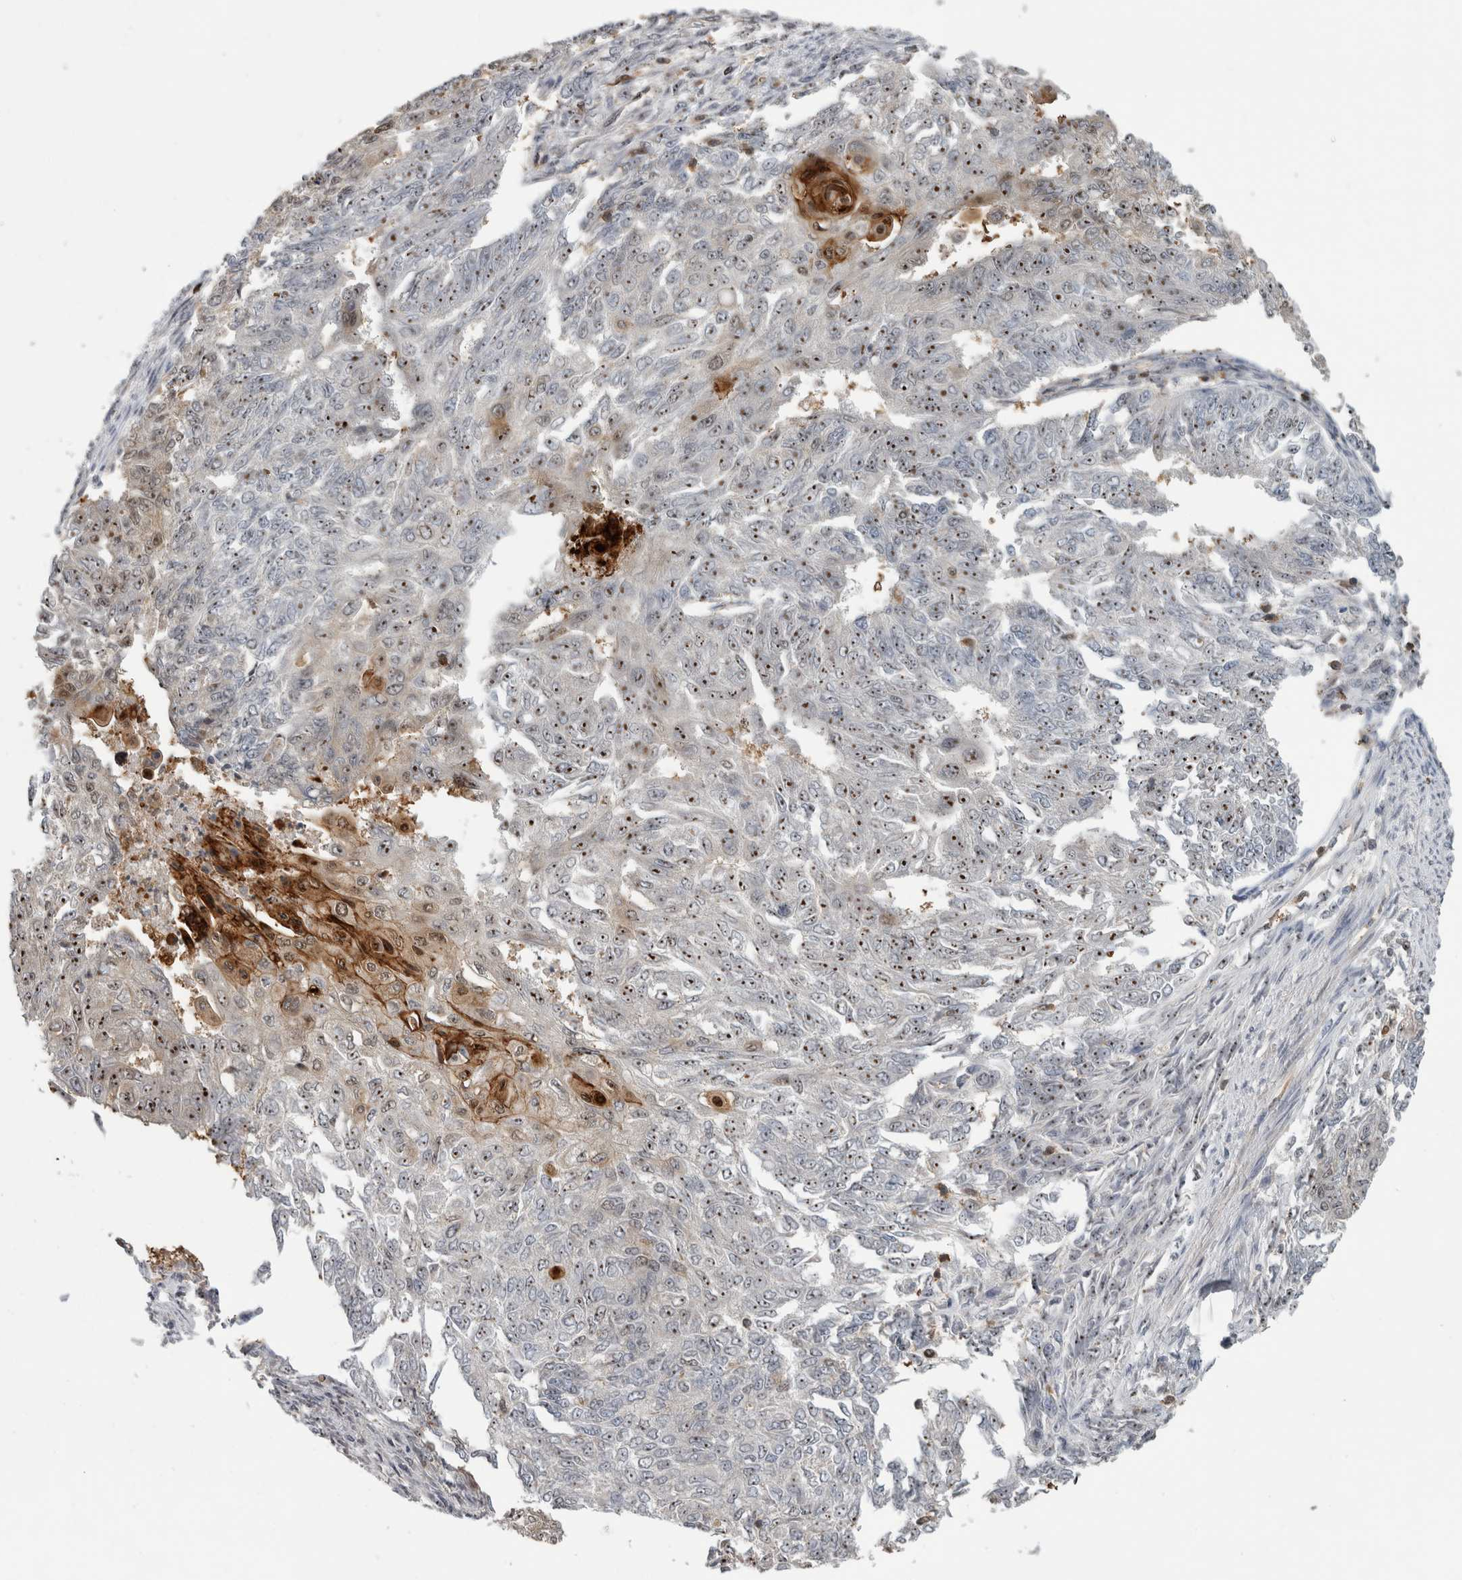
{"staining": {"intensity": "moderate", "quantity": ">75%", "location": "nuclear"}, "tissue": "endometrial cancer", "cell_type": "Tumor cells", "image_type": "cancer", "snomed": [{"axis": "morphology", "description": "Adenocarcinoma, NOS"}, {"axis": "topography", "description": "Endometrium"}], "caption": "Brown immunohistochemical staining in endometrial adenocarcinoma exhibits moderate nuclear positivity in approximately >75% of tumor cells.", "gene": "TDRD7", "patient": {"sex": "female", "age": 32}}